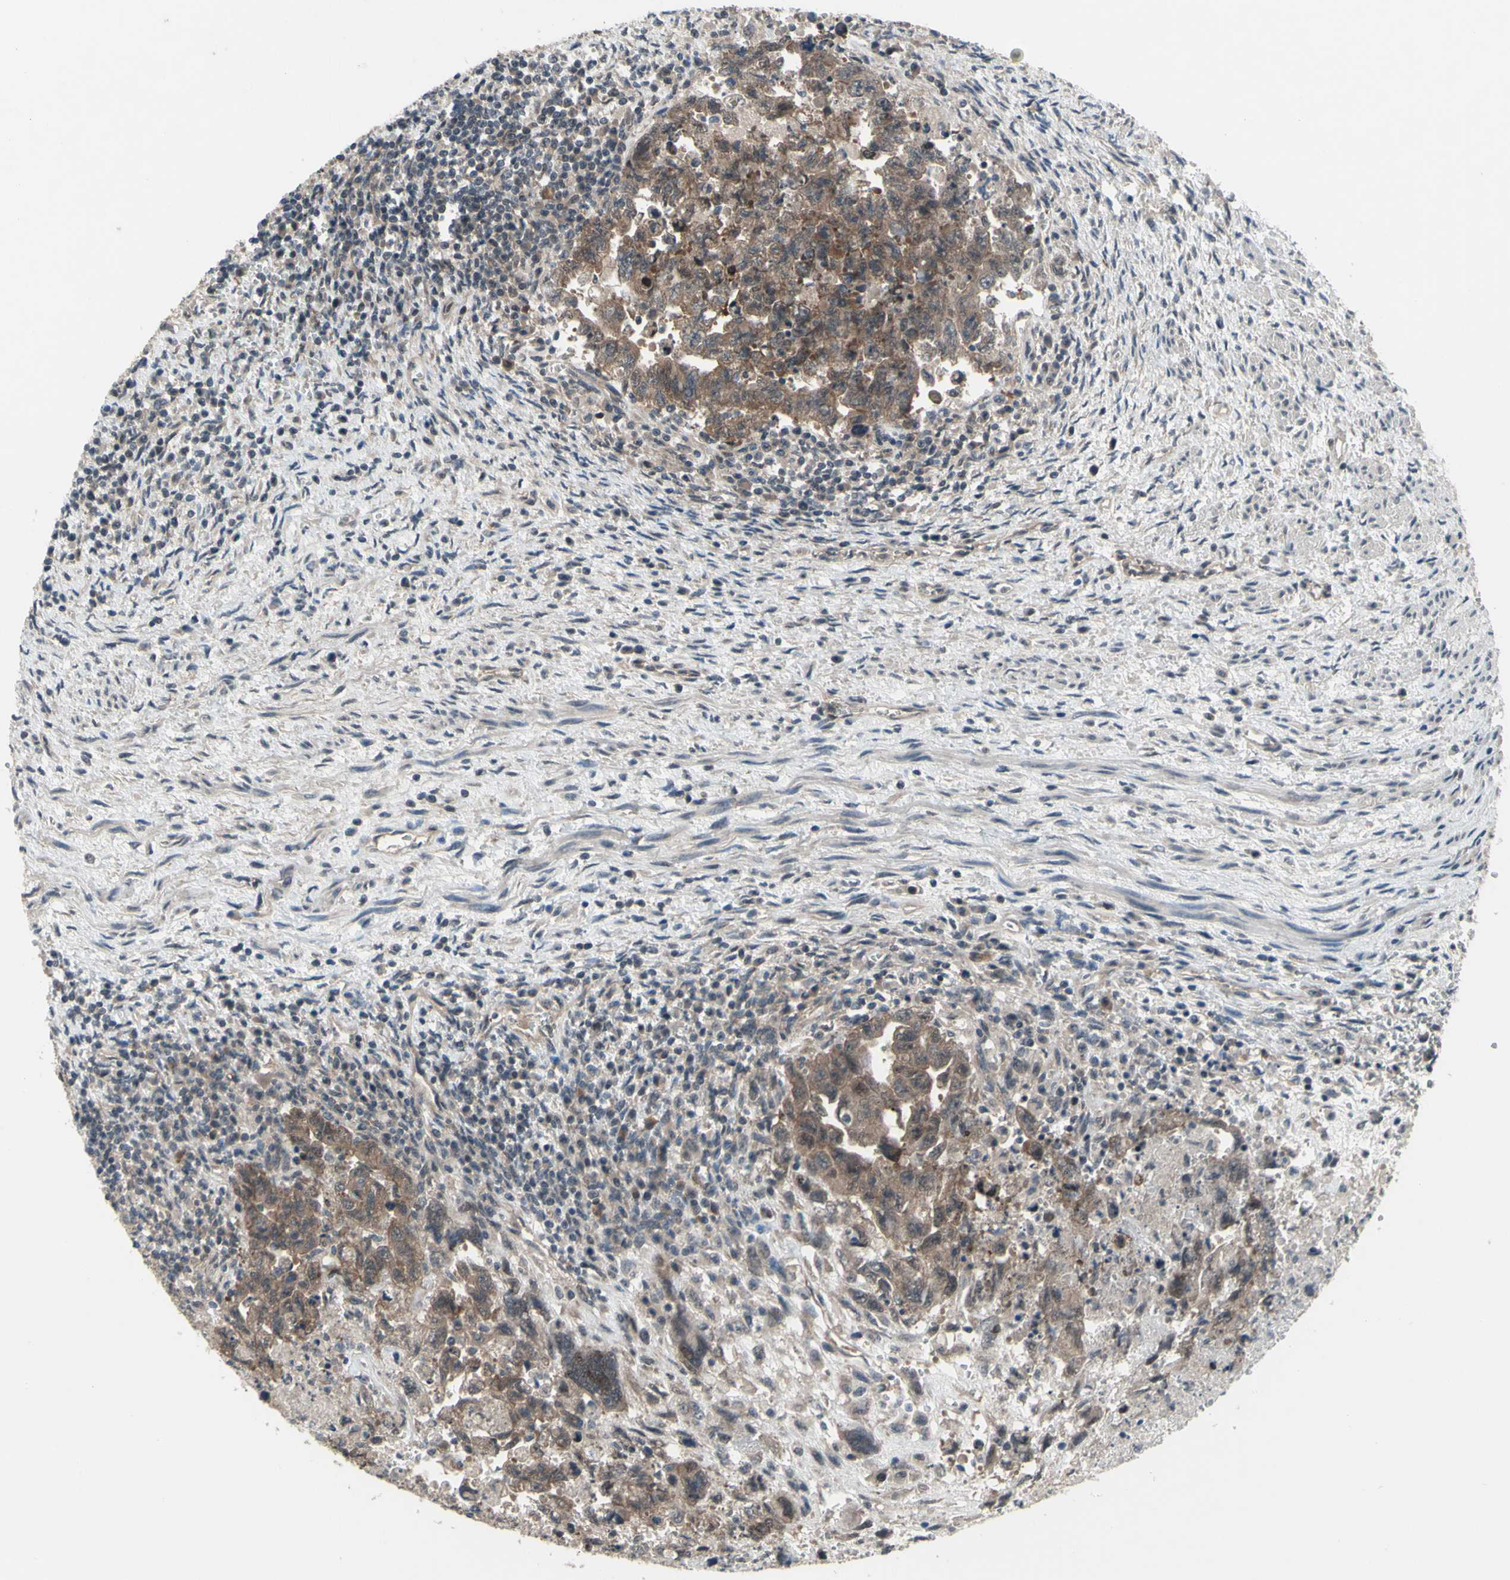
{"staining": {"intensity": "weak", "quantity": ">75%", "location": "cytoplasmic/membranous"}, "tissue": "testis cancer", "cell_type": "Tumor cells", "image_type": "cancer", "snomed": [{"axis": "morphology", "description": "Carcinoma, Embryonal, NOS"}, {"axis": "topography", "description": "Testis"}], "caption": "Protein expression analysis of human testis cancer (embryonal carcinoma) reveals weak cytoplasmic/membranous staining in about >75% of tumor cells. (Brightfield microscopy of DAB IHC at high magnification).", "gene": "TRDMT1", "patient": {"sex": "male", "age": 28}}